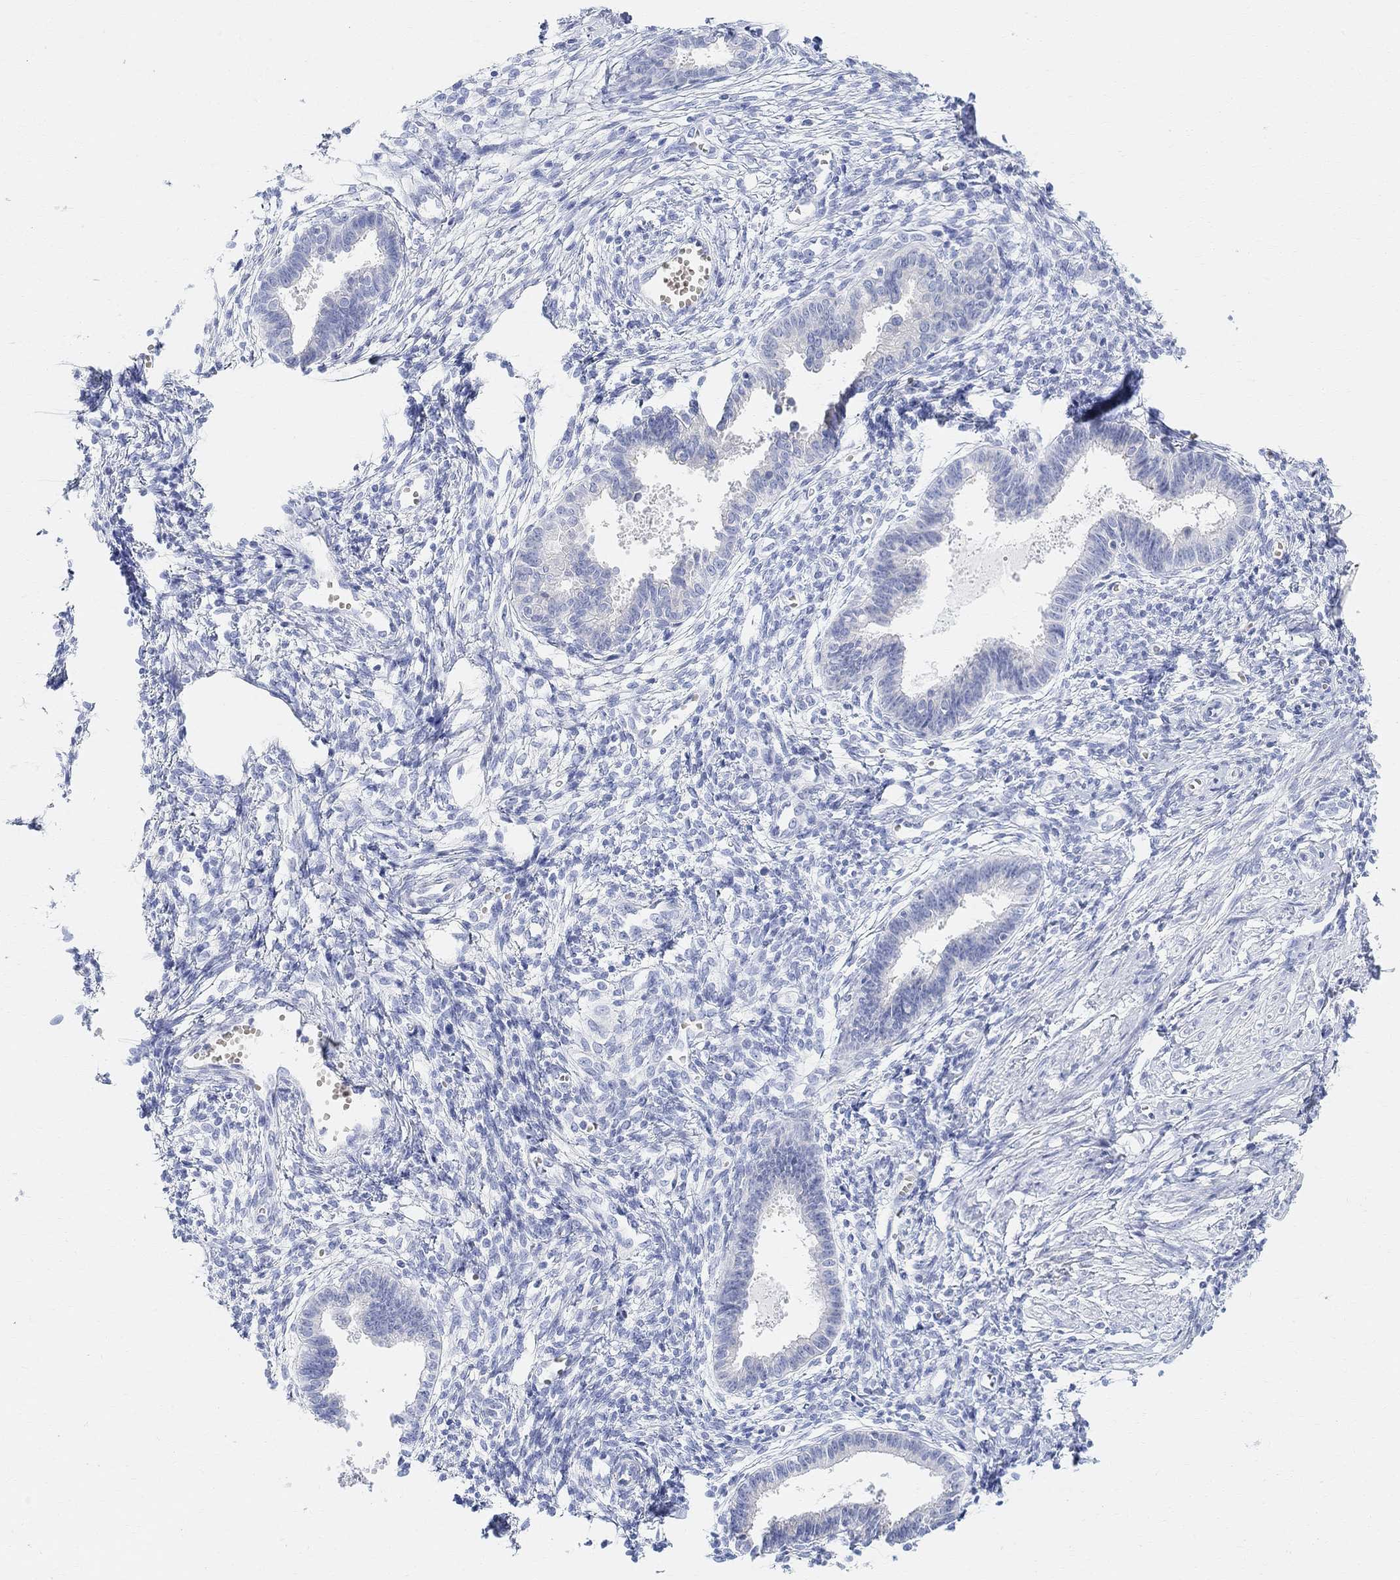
{"staining": {"intensity": "negative", "quantity": "none", "location": "none"}, "tissue": "endometrium", "cell_type": "Cells in endometrial stroma", "image_type": "normal", "snomed": [{"axis": "morphology", "description": "Normal tissue, NOS"}, {"axis": "topography", "description": "Cervix"}, {"axis": "topography", "description": "Endometrium"}], "caption": "A photomicrograph of human endometrium is negative for staining in cells in endometrial stroma. (DAB (3,3'-diaminobenzidine) immunohistochemistry (IHC) visualized using brightfield microscopy, high magnification).", "gene": "RETNLB", "patient": {"sex": "female", "age": 37}}